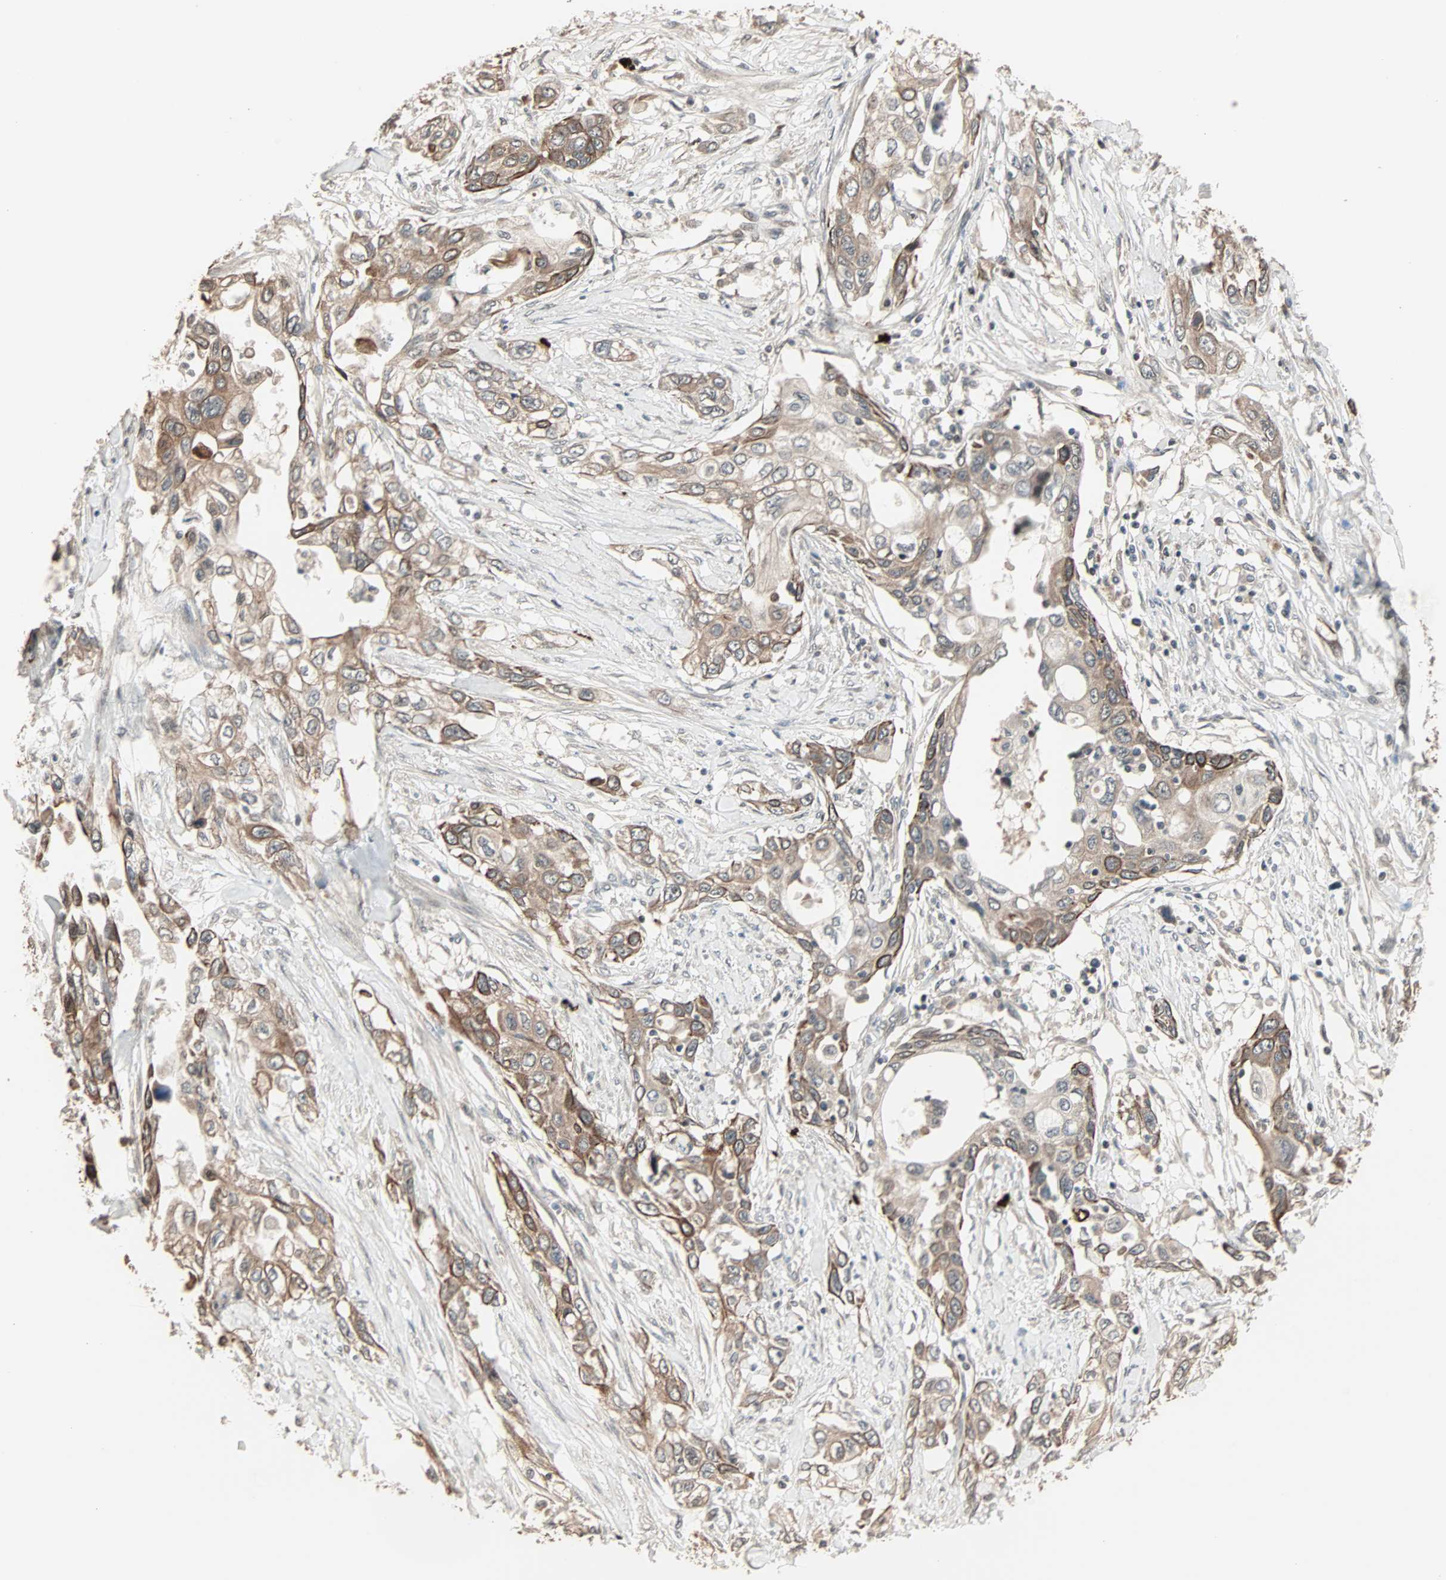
{"staining": {"intensity": "moderate", "quantity": ">75%", "location": "cytoplasmic/membranous"}, "tissue": "pancreatic cancer", "cell_type": "Tumor cells", "image_type": "cancer", "snomed": [{"axis": "morphology", "description": "Adenocarcinoma, NOS"}, {"axis": "topography", "description": "Pancreas"}], "caption": "This is a photomicrograph of immunohistochemistry staining of adenocarcinoma (pancreatic), which shows moderate expression in the cytoplasmic/membranous of tumor cells.", "gene": "CALCRL", "patient": {"sex": "female", "age": 70}}